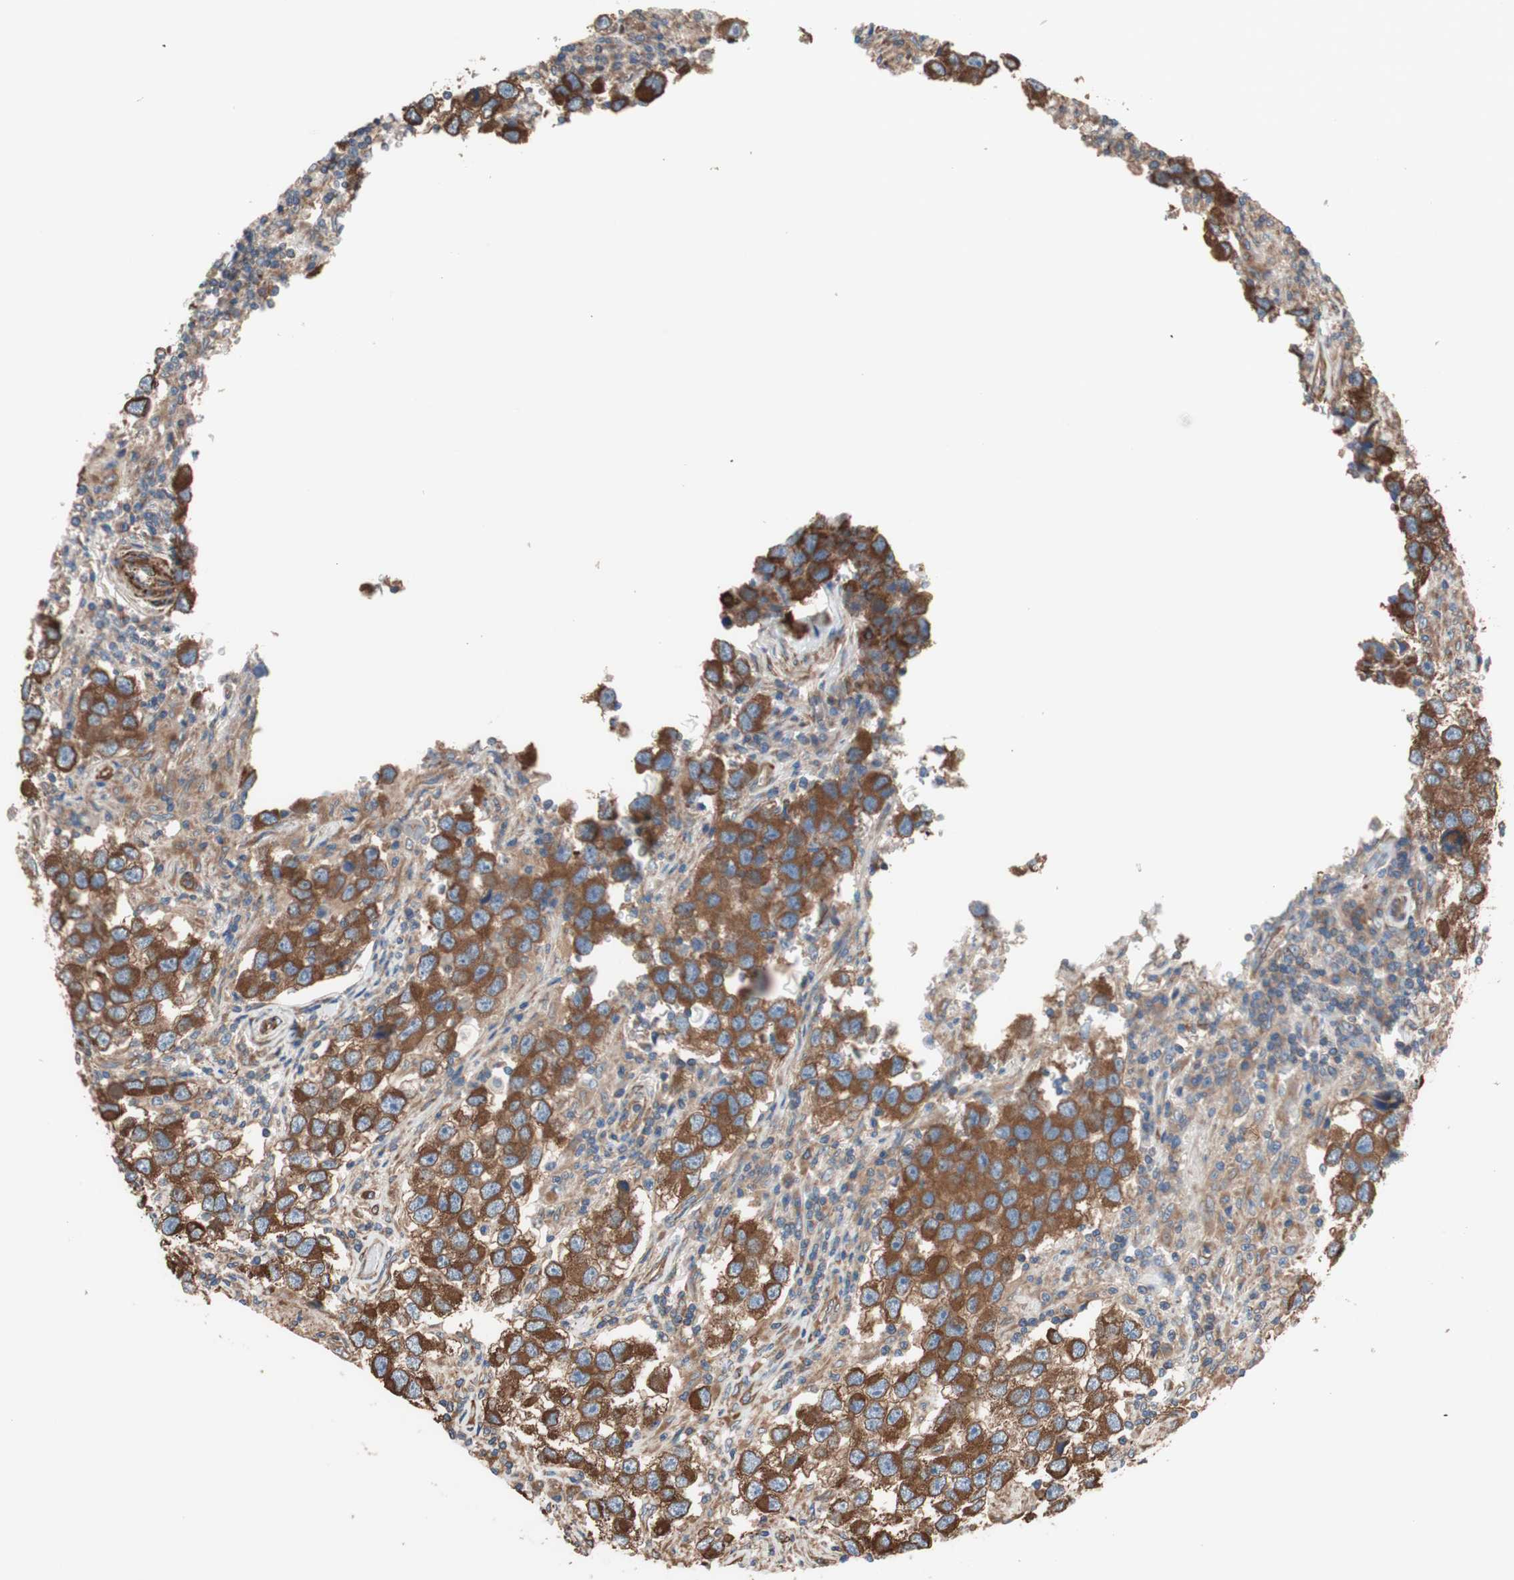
{"staining": {"intensity": "strong", "quantity": ">75%", "location": "cytoplasmic/membranous"}, "tissue": "testis cancer", "cell_type": "Tumor cells", "image_type": "cancer", "snomed": [{"axis": "morphology", "description": "Carcinoma, Embryonal, NOS"}, {"axis": "topography", "description": "Testis"}], "caption": "High-power microscopy captured an immunohistochemistry histopathology image of testis cancer (embryonal carcinoma), revealing strong cytoplasmic/membranous staining in about >75% of tumor cells.", "gene": "GPSM2", "patient": {"sex": "male", "age": 21}}